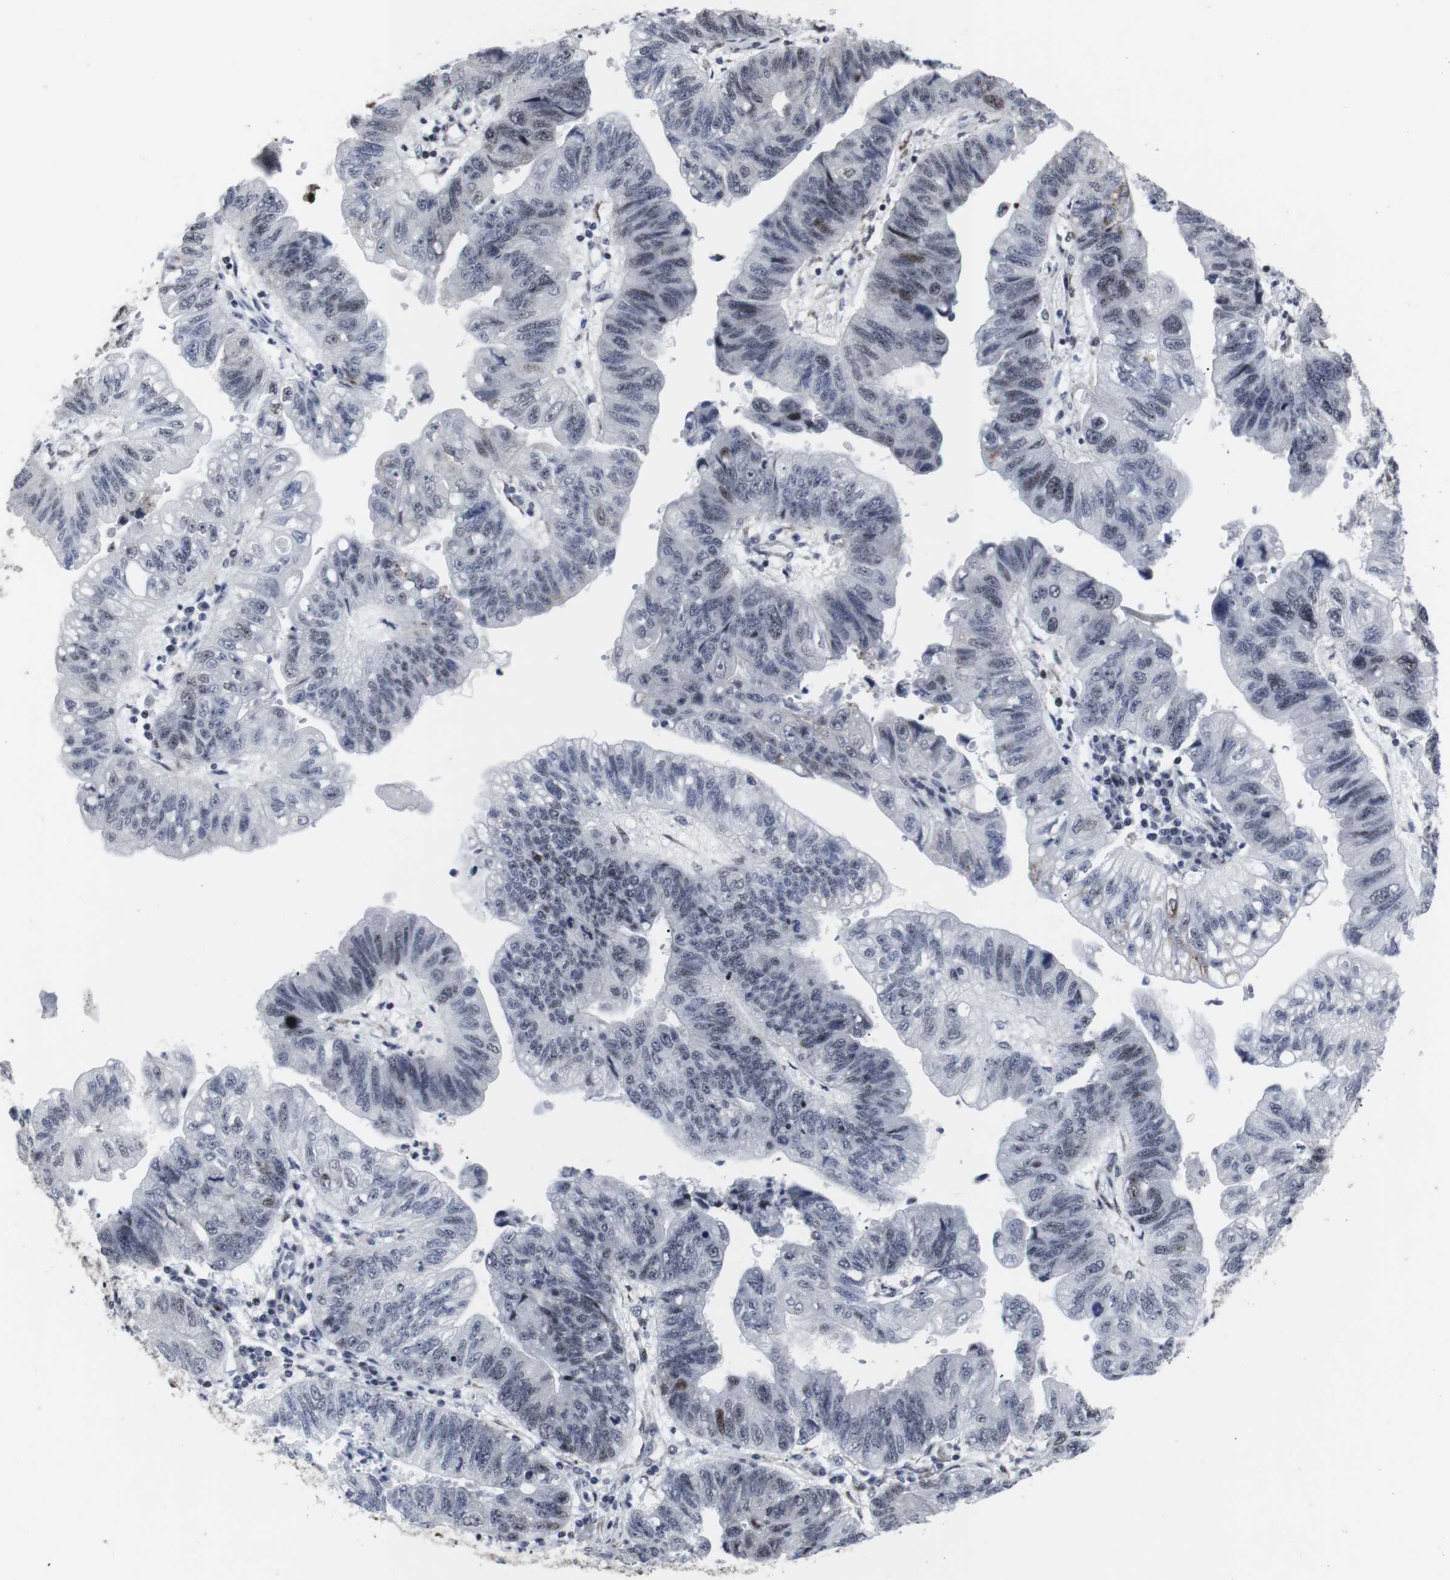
{"staining": {"intensity": "moderate", "quantity": "<25%", "location": "nuclear"}, "tissue": "stomach cancer", "cell_type": "Tumor cells", "image_type": "cancer", "snomed": [{"axis": "morphology", "description": "Adenocarcinoma, NOS"}, {"axis": "topography", "description": "Stomach"}], "caption": "Immunohistochemical staining of stomach adenocarcinoma reveals moderate nuclear protein expression in about <25% of tumor cells. (Brightfield microscopy of DAB IHC at high magnification).", "gene": "MLH1", "patient": {"sex": "male", "age": 59}}